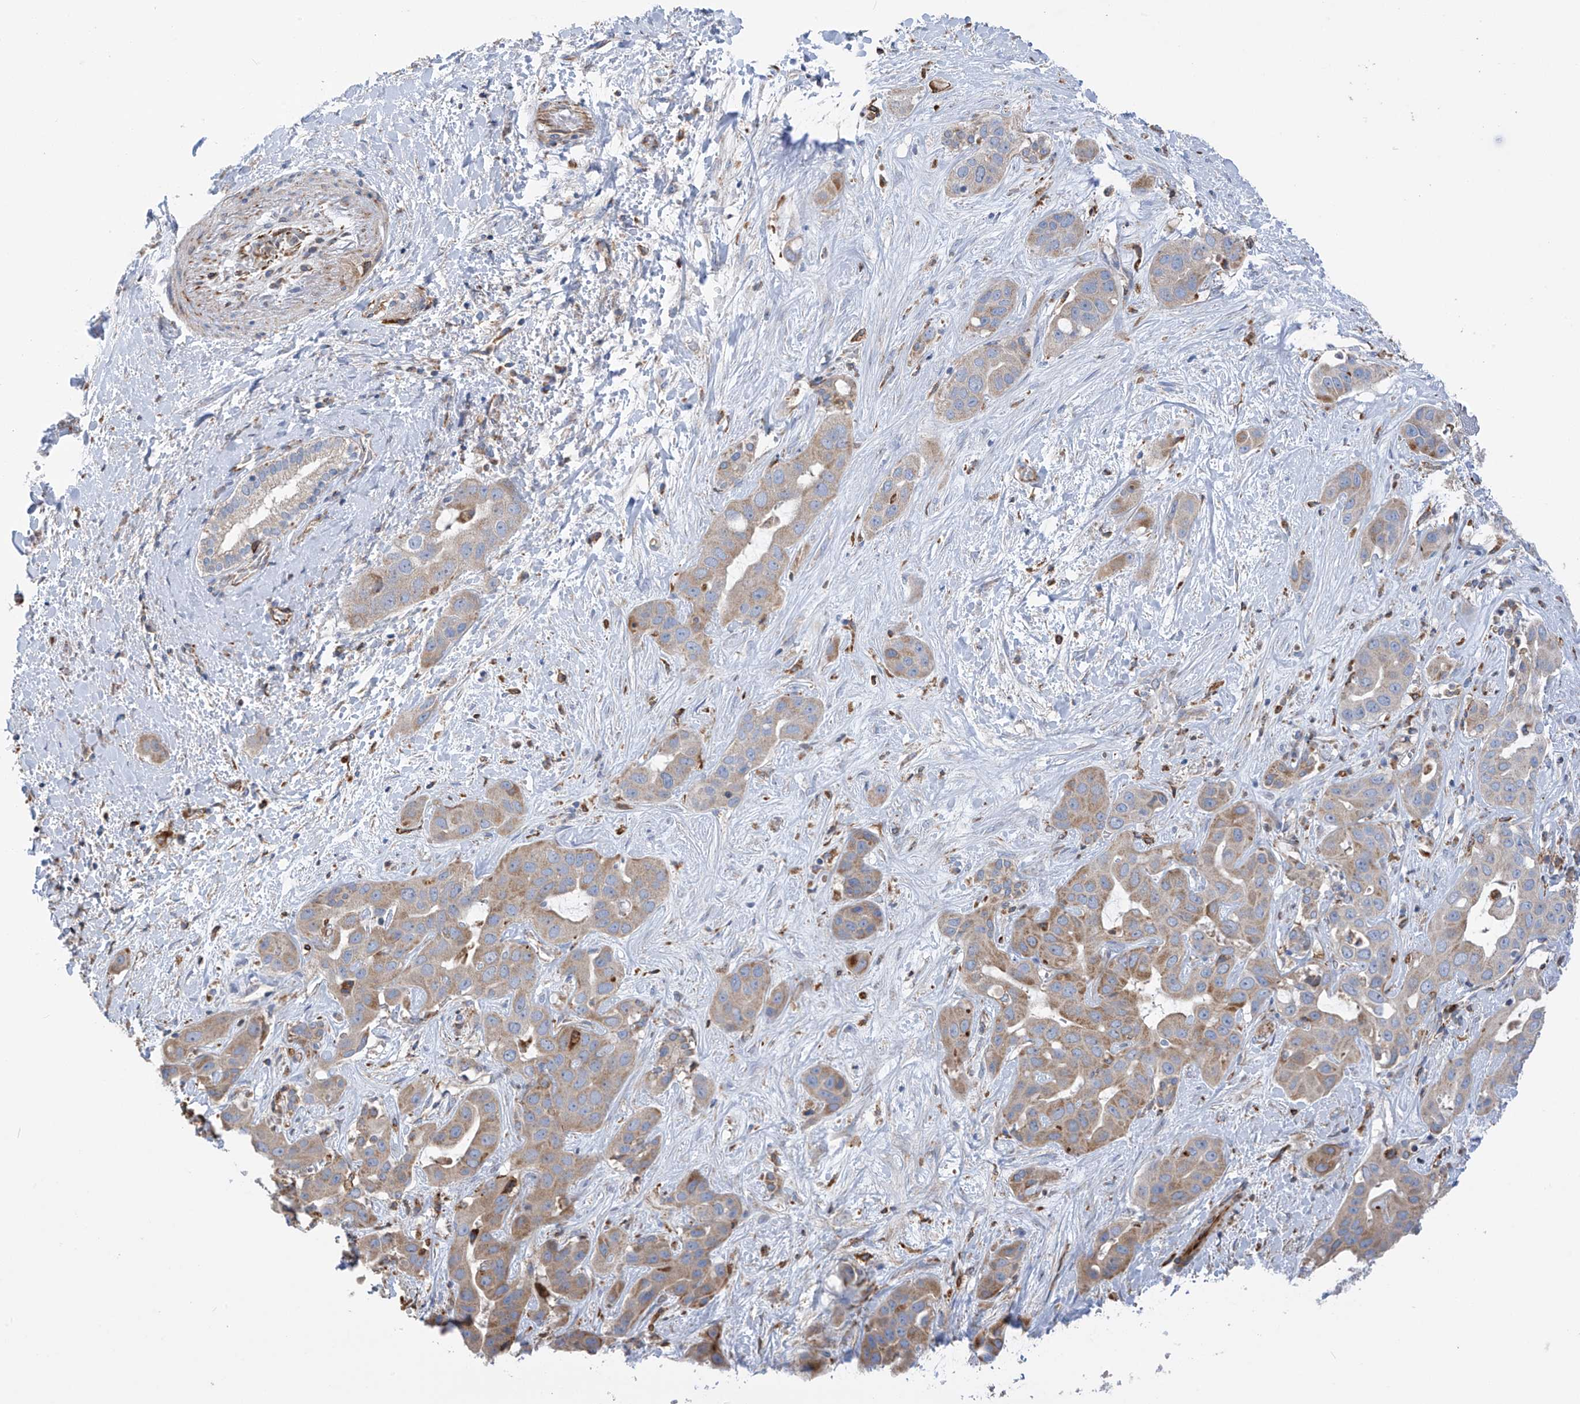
{"staining": {"intensity": "moderate", "quantity": "25%-75%", "location": "cytoplasmic/membranous"}, "tissue": "liver cancer", "cell_type": "Tumor cells", "image_type": "cancer", "snomed": [{"axis": "morphology", "description": "Cholangiocarcinoma"}, {"axis": "topography", "description": "Liver"}], "caption": "The image displays staining of liver cancer, revealing moderate cytoplasmic/membranous protein positivity (brown color) within tumor cells.", "gene": "EIF5B", "patient": {"sex": "female", "age": 52}}